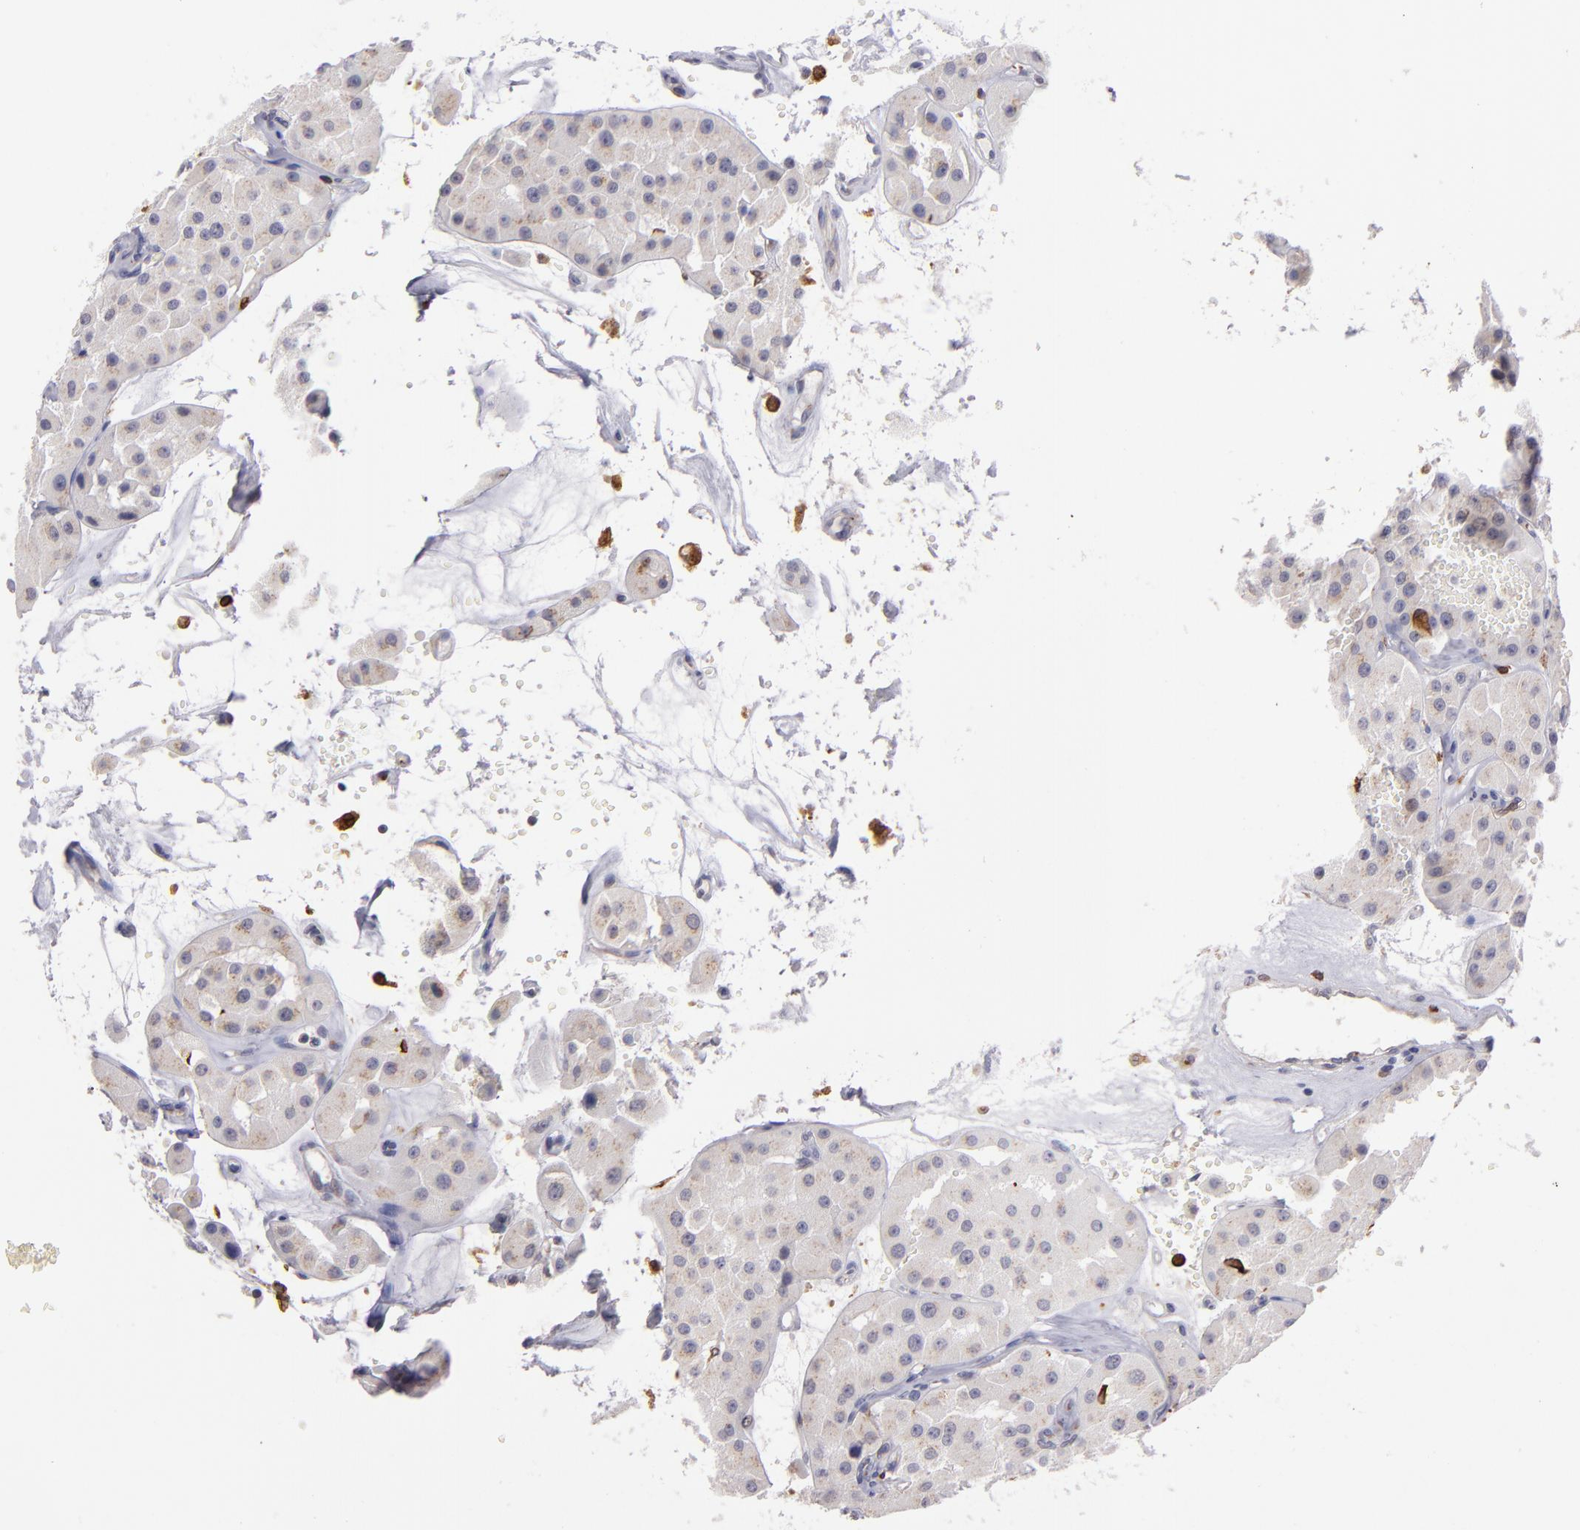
{"staining": {"intensity": "weak", "quantity": "25%-75%", "location": "cytoplasmic/membranous"}, "tissue": "renal cancer", "cell_type": "Tumor cells", "image_type": "cancer", "snomed": [{"axis": "morphology", "description": "Adenocarcinoma, uncertain malignant potential"}, {"axis": "topography", "description": "Kidney"}], "caption": "Immunohistochemical staining of renal cancer demonstrates low levels of weak cytoplasmic/membranous expression in about 25%-75% of tumor cells. (Brightfield microscopy of DAB IHC at high magnification).", "gene": "PTGS1", "patient": {"sex": "male", "age": 63}}